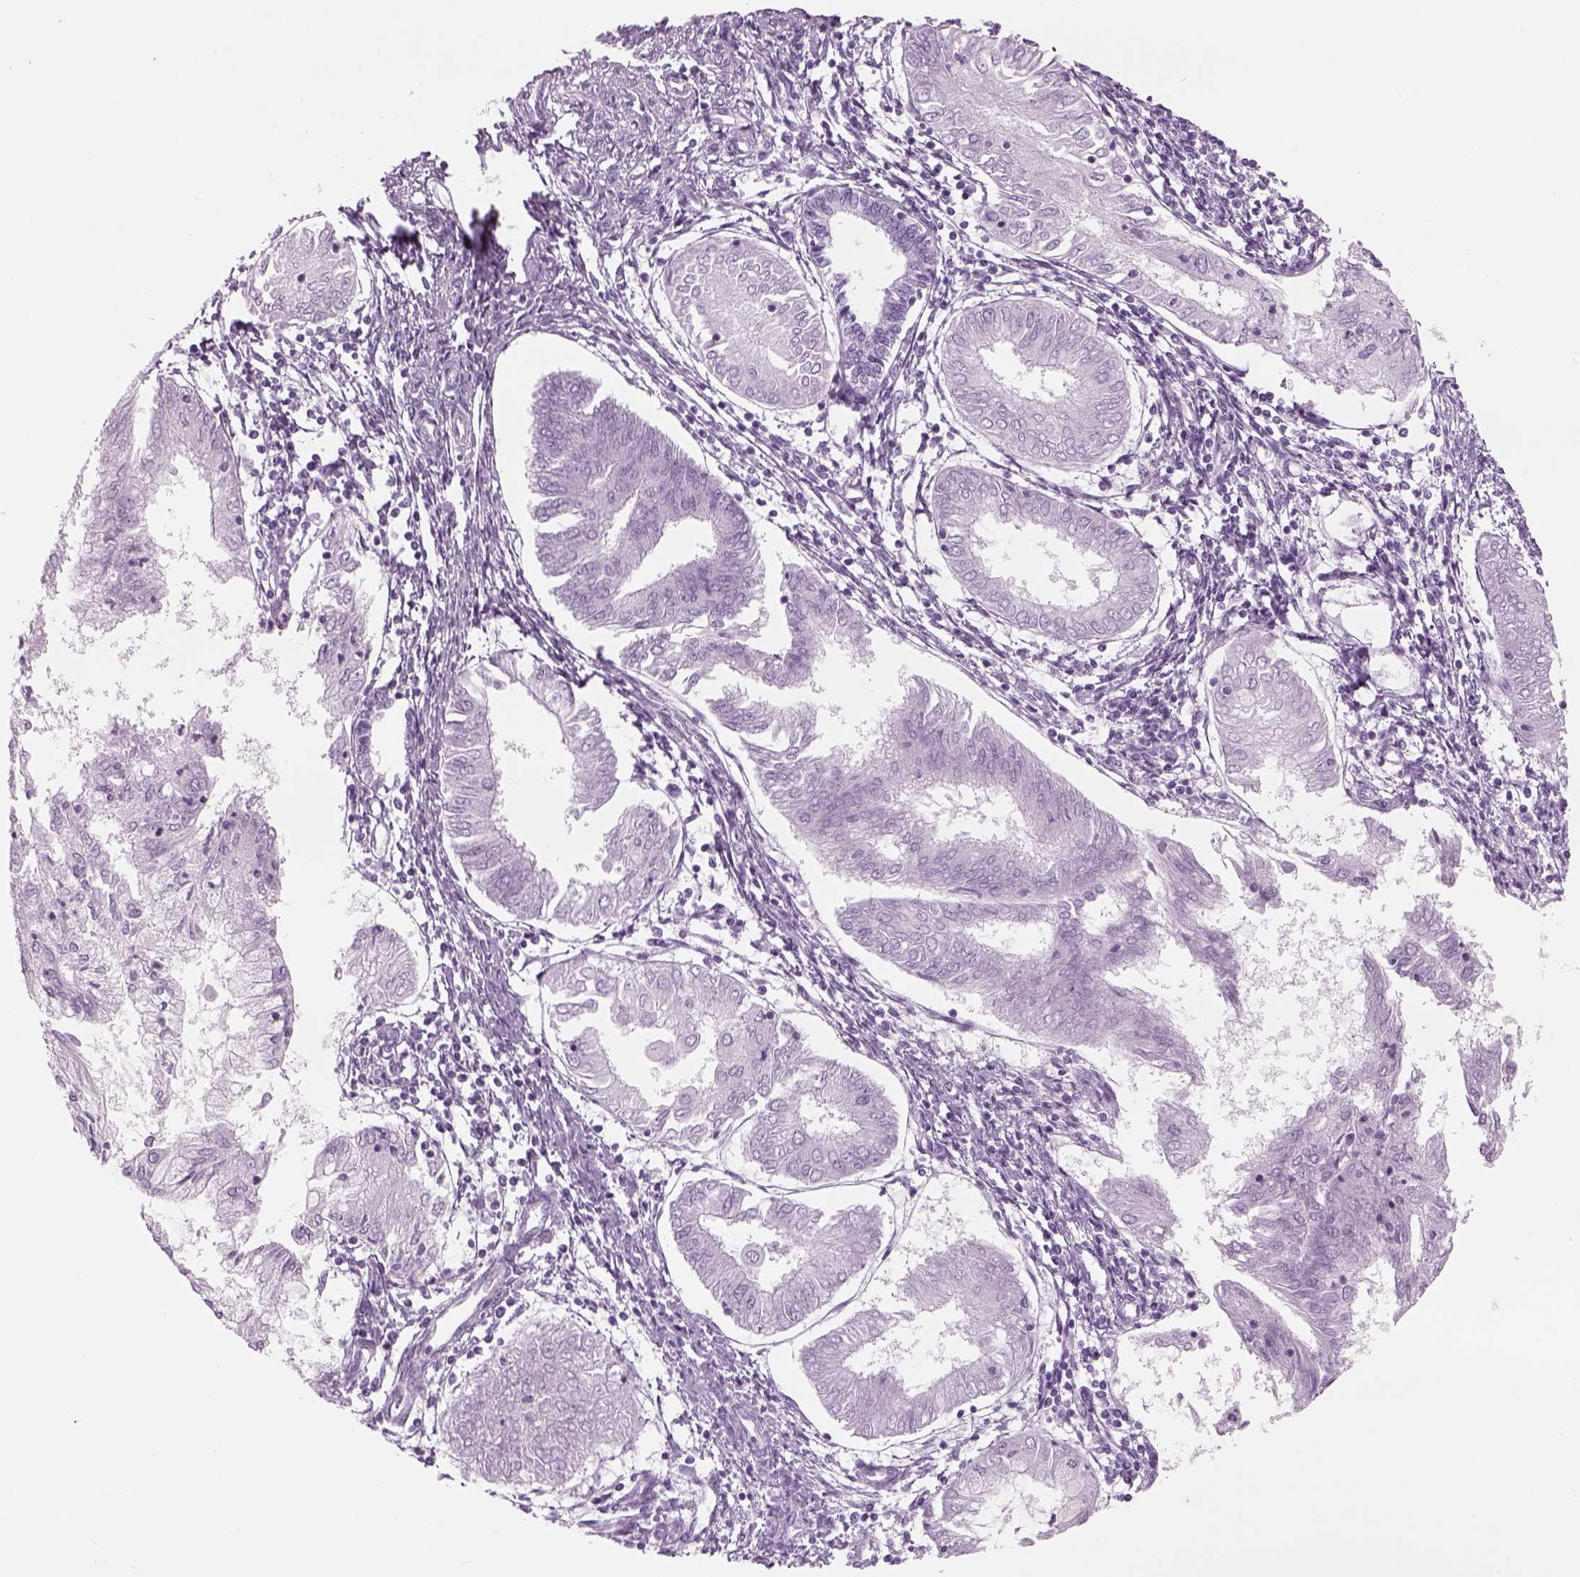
{"staining": {"intensity": "negative", "quantity": "none", "location": "none"}, "tissue": "endometrial cancer", "cell_type": "Tumor cells", "image_type": "cancer", "snomed": [{"axis": "morphology", "description": "Adenocarcinoma, NOS"}, {"axis": "topography", "description": "Endometrium"}], "caption": "Immunohistochemical staining of human endometrial adenocarcinoma exhibits no significant positivity in tumor cells.", "gene": "PABPC1L2B", "patient": {"sex": "female", "age": 68}}